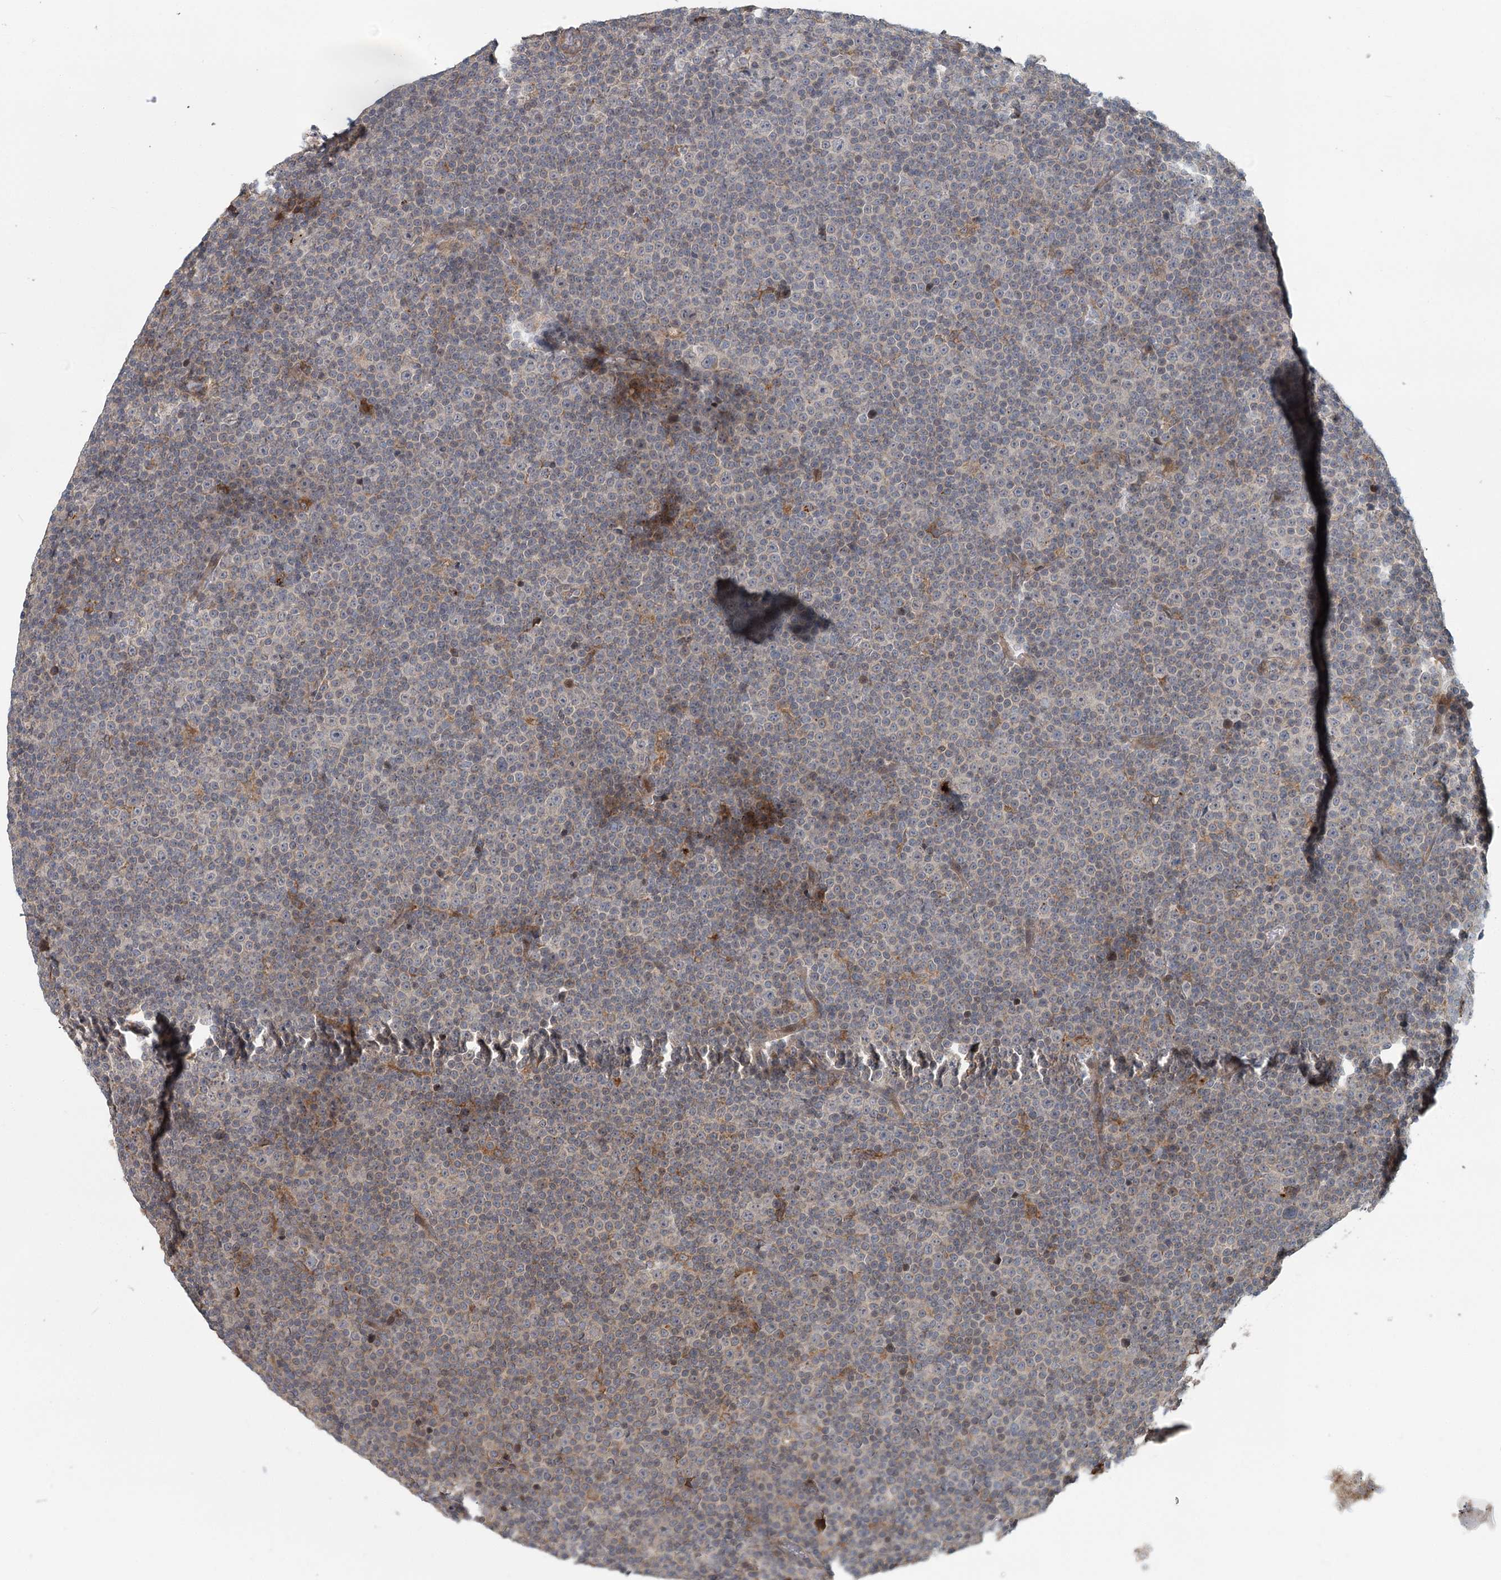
{"staining": {"intensity": "negative", "quantity": "none", "location": "none"}, "tissue": "lymphoma", "cell_type": "Tumor cells", "image_type": "cancer", "snomed": [{"axis": "morphology", "description": "Malignant lymphoma, non-Hodgkin's type, Low grade"}, {"axis": "topography", "description": "Lymph node"}], "caption": "Image shows no protein staining in tumor cells of malignant lymphoma, non-Hodgkin's type (low-grade) tissue.", "gene": "RNF111", "patient": {"sex": "female", "age": 67}}